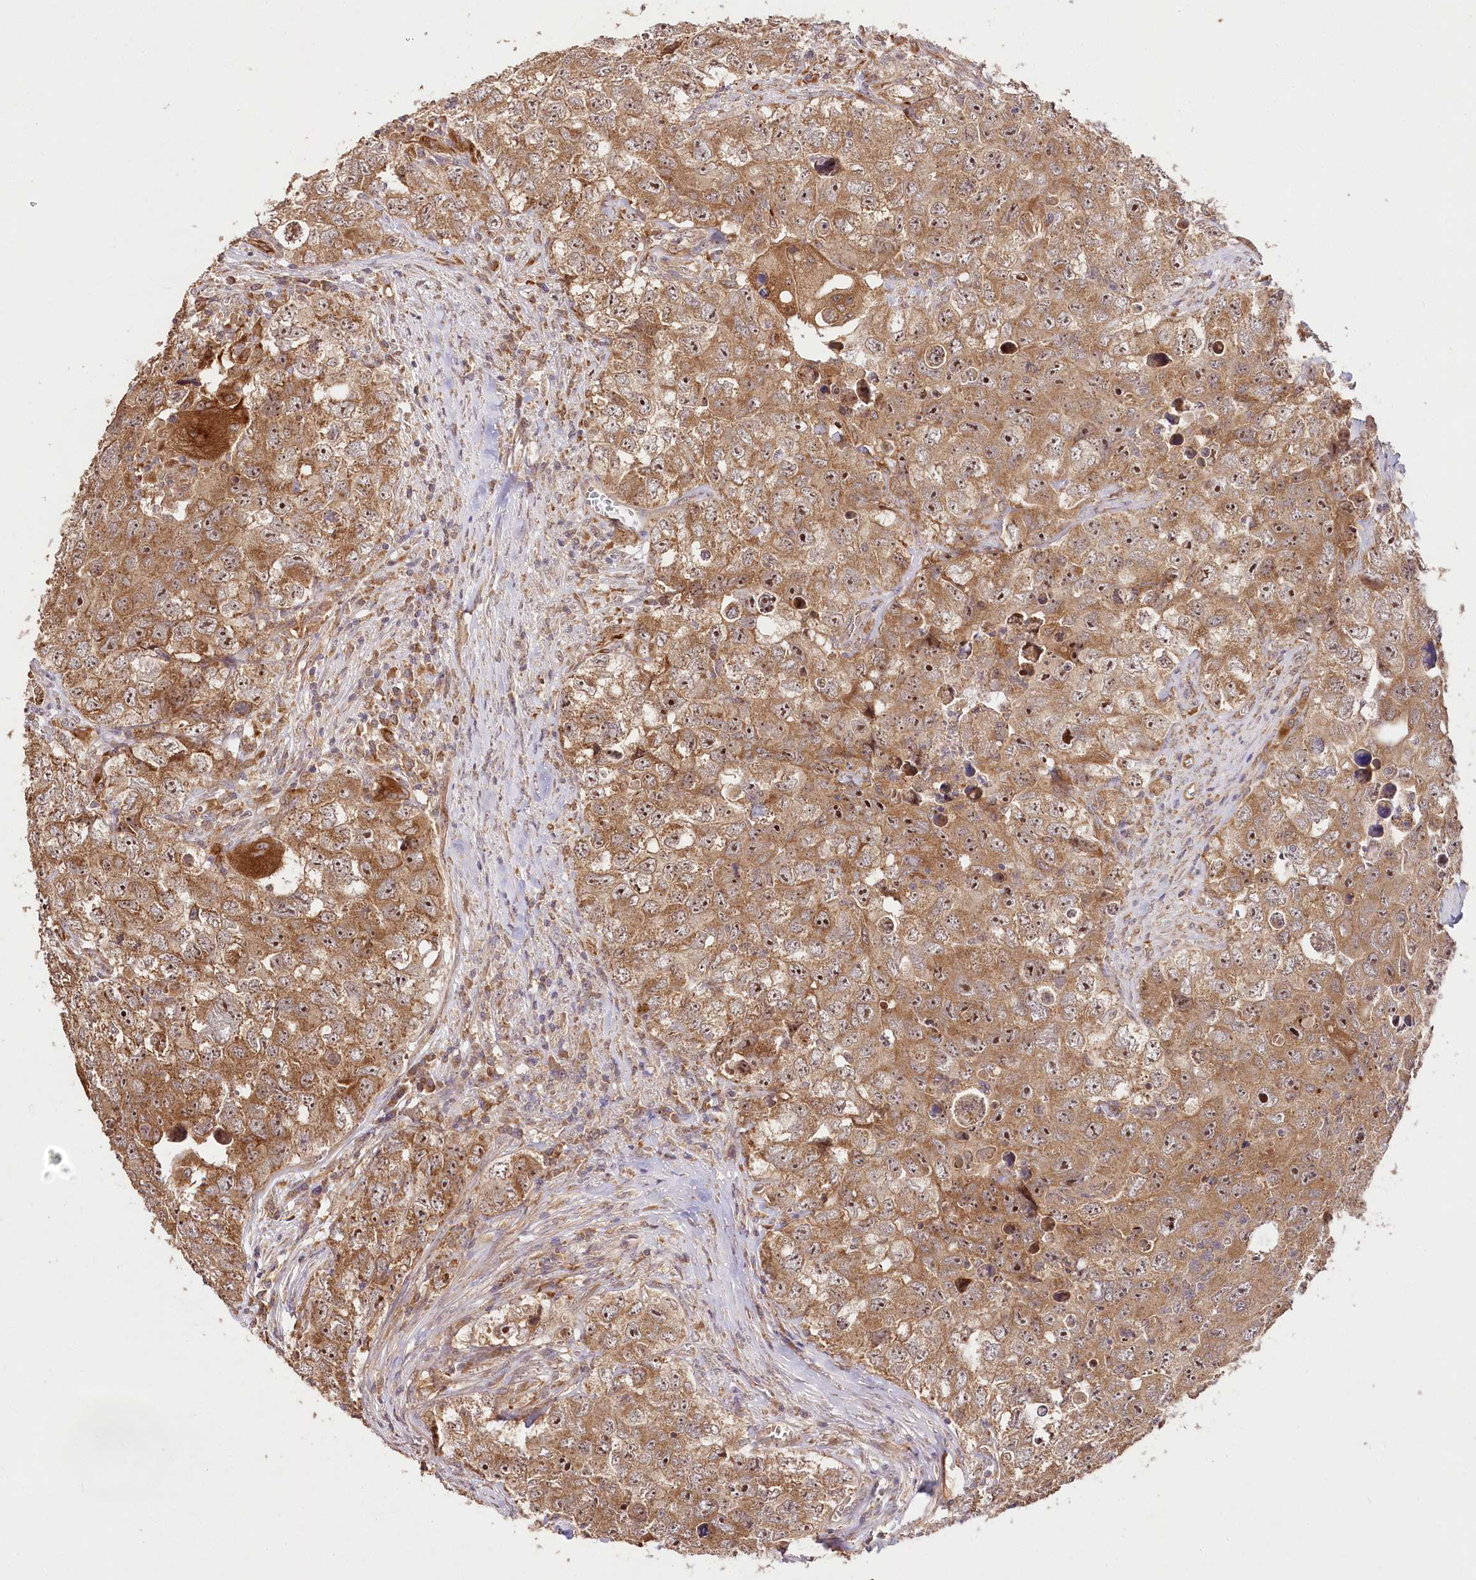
{"staining": {"intensity": "moderate", "quantity": ">75%", "location": "cytoplasmic/membranous,nuclear"}, "tissue": "testis cancer", "cell_type": "Tumor cells", "image_type": "cancer", "snomed": [{"axis": "morphology", "description": "Seminoma, NOS"}, {"axis": "morphology", "description": "Carcinoma, Embryonal, NOS"}, {"axis": "topography", "description": "Testis"}], "caption": "The histopathology image reveals a brown stain indicating the presence of a protein in the cytoplasmic/membranous and nuclear of tumor cells in testis seminoma.", "gene": "DMXL1", "patient": {"sex": "male", "age": 43}}